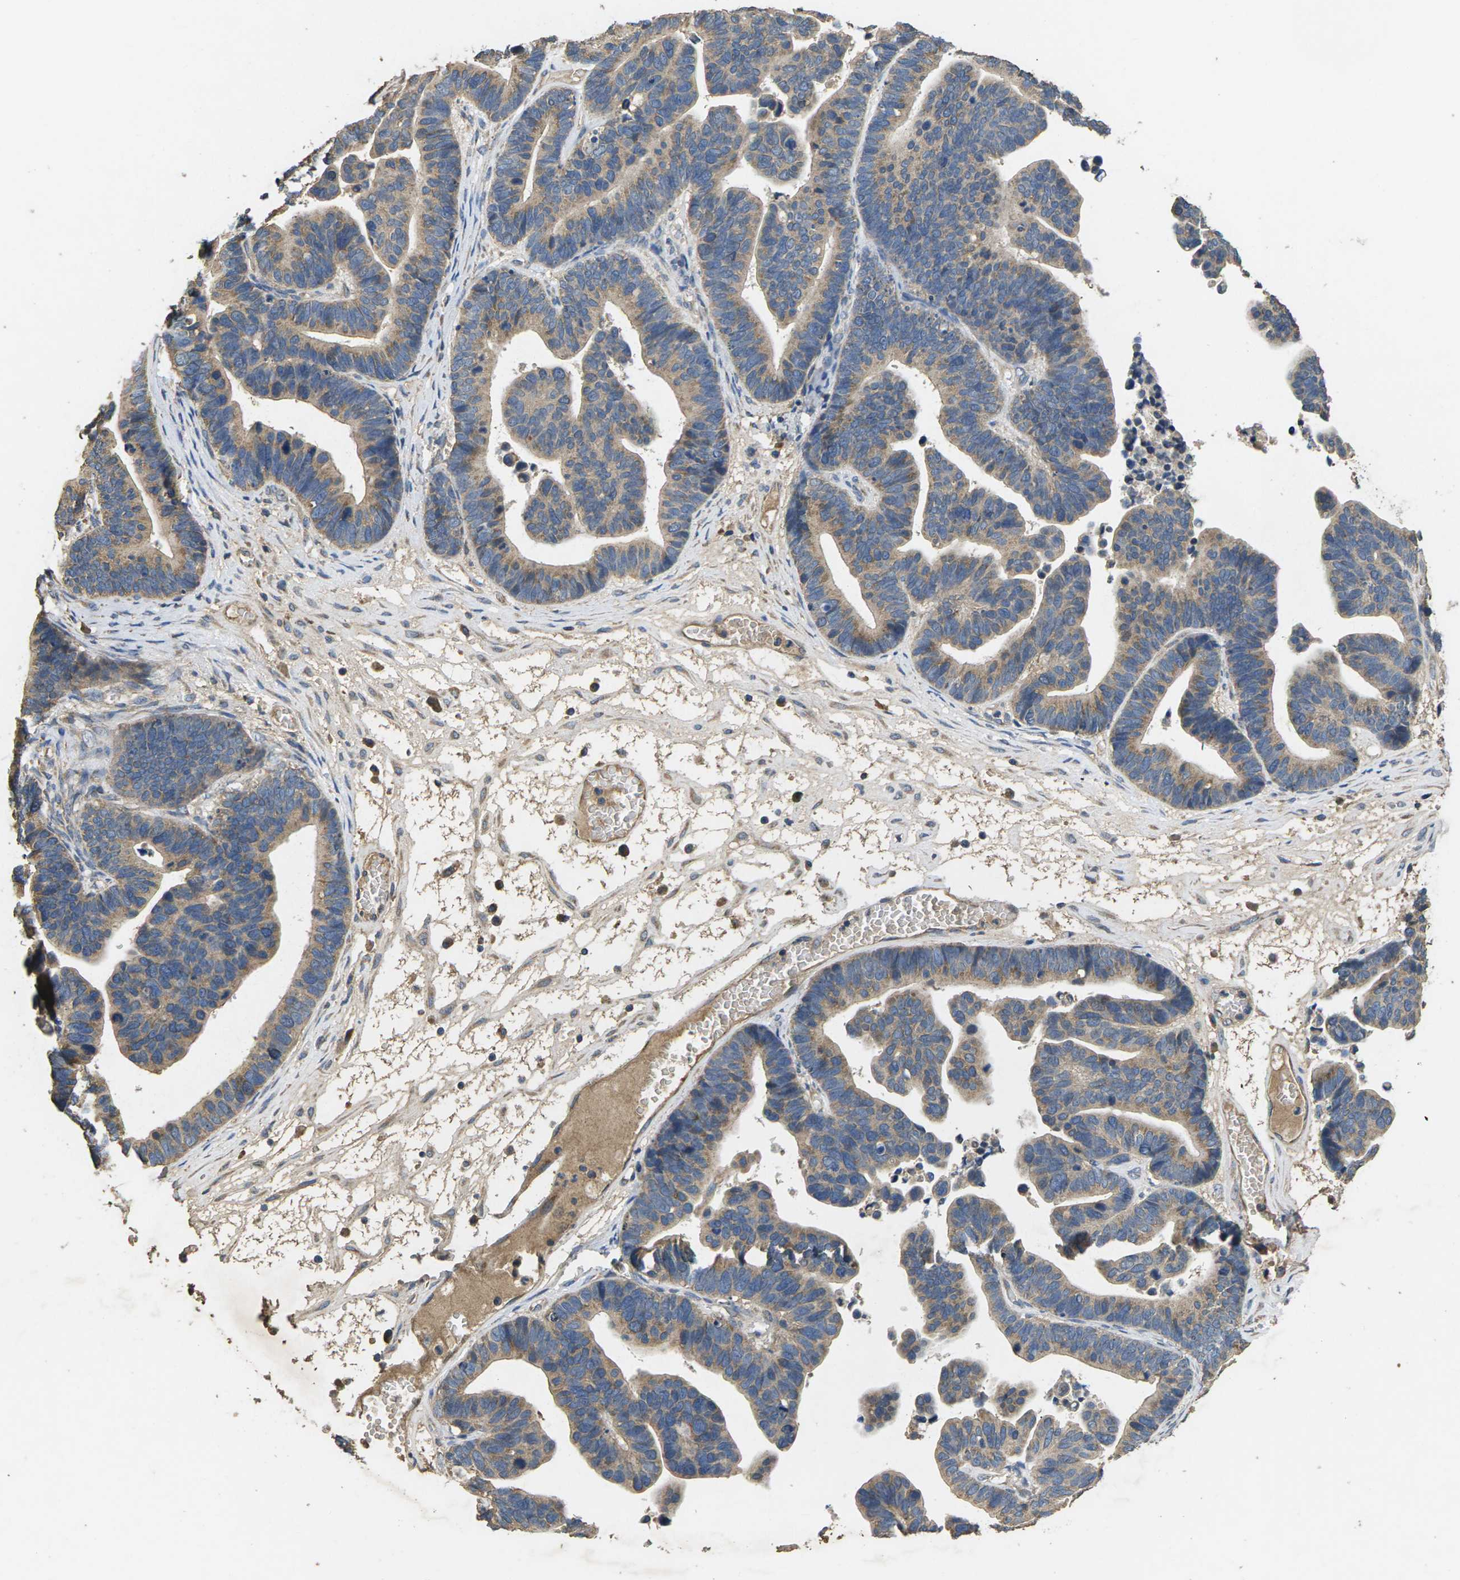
{"staining": {"intensity": "weak", "quantity": "25%-75%", "location": "cytoplasmic/membranous"}, "tissue": "ovarian cancer", "cell_type": "Tumor cells", "image_type": "cancer", "snomed": [{"axis": "morphology", "description": "Cystadenocarcinoma, serous, NOS"}, {"axis": "topography", "description": "Ovary"}], "caption": "Weak cytoplasmic/membranous expression for a protein is appreciated in about 25%-75% of tumor cells of ovarian cancer using immunohistochemistry (IHC).", "gene": "B4GAT1", "patient": {"sex": "female", "age": 56}}